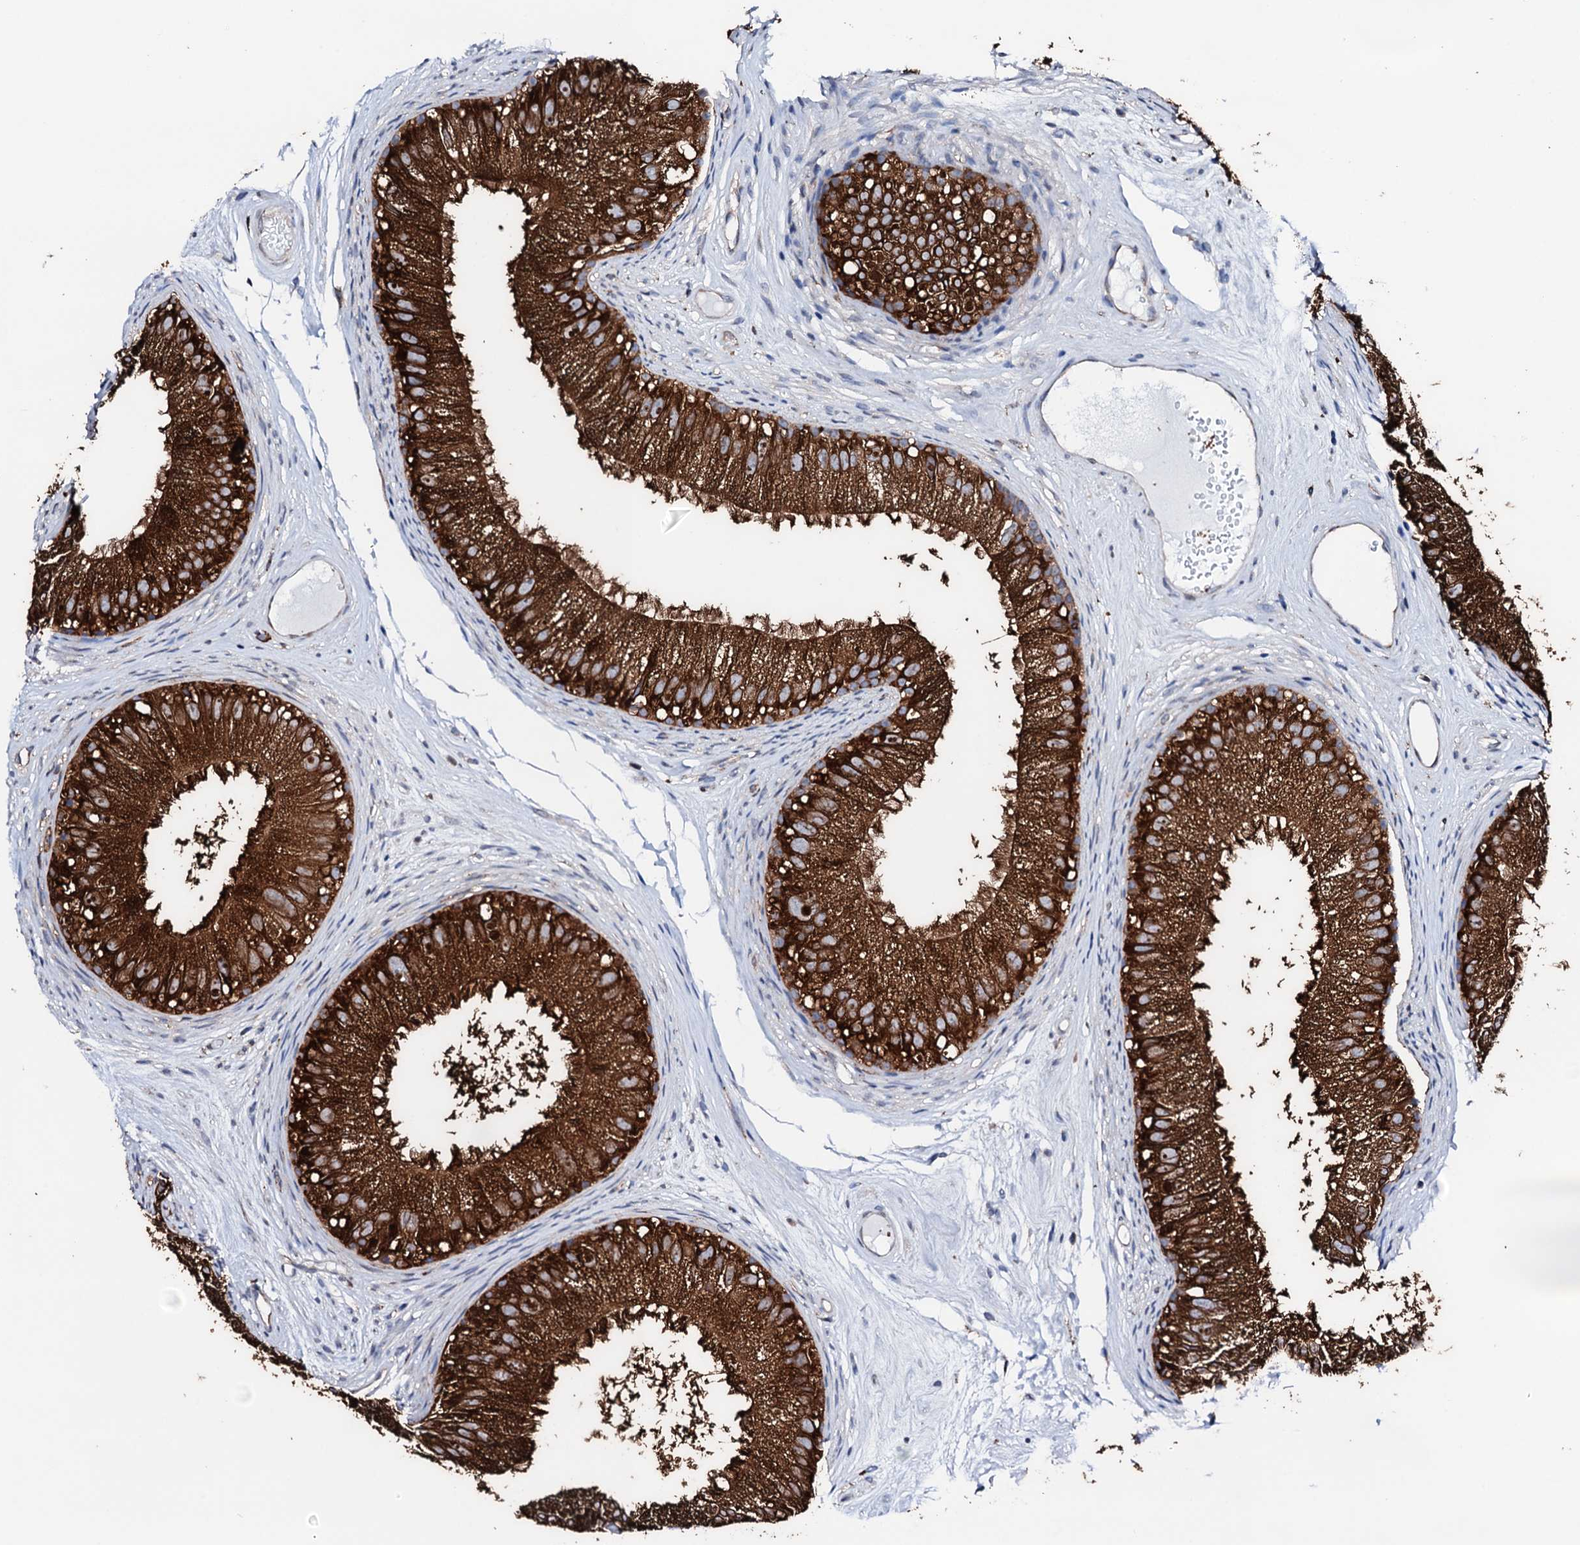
{"staining": {"intensity": "strong", "quantity": ">75%", "location": "cytoplasmic/membranous"}, "tissue": "epididymis", "cell_type": "Glandular cells", "image_type": "normal", "snomed": [{"axis": "morphology", "description": "Normal tissue, NOS"}, {"axis": "topography", "description": "Epididymis"}], "caption": "The image displays a brown stain indicating the presence of a protein in the cytoplasmic/membranous of glandular cells in epididymis. The protein is stained brown, and the nuclei are stained in blue (DAB (3,3'-diaminobenzidine) IHC with brightfield microscopy, high magnification).", "gene": "AMDHD1", "patient": {"sex": "male", "age": 77}}